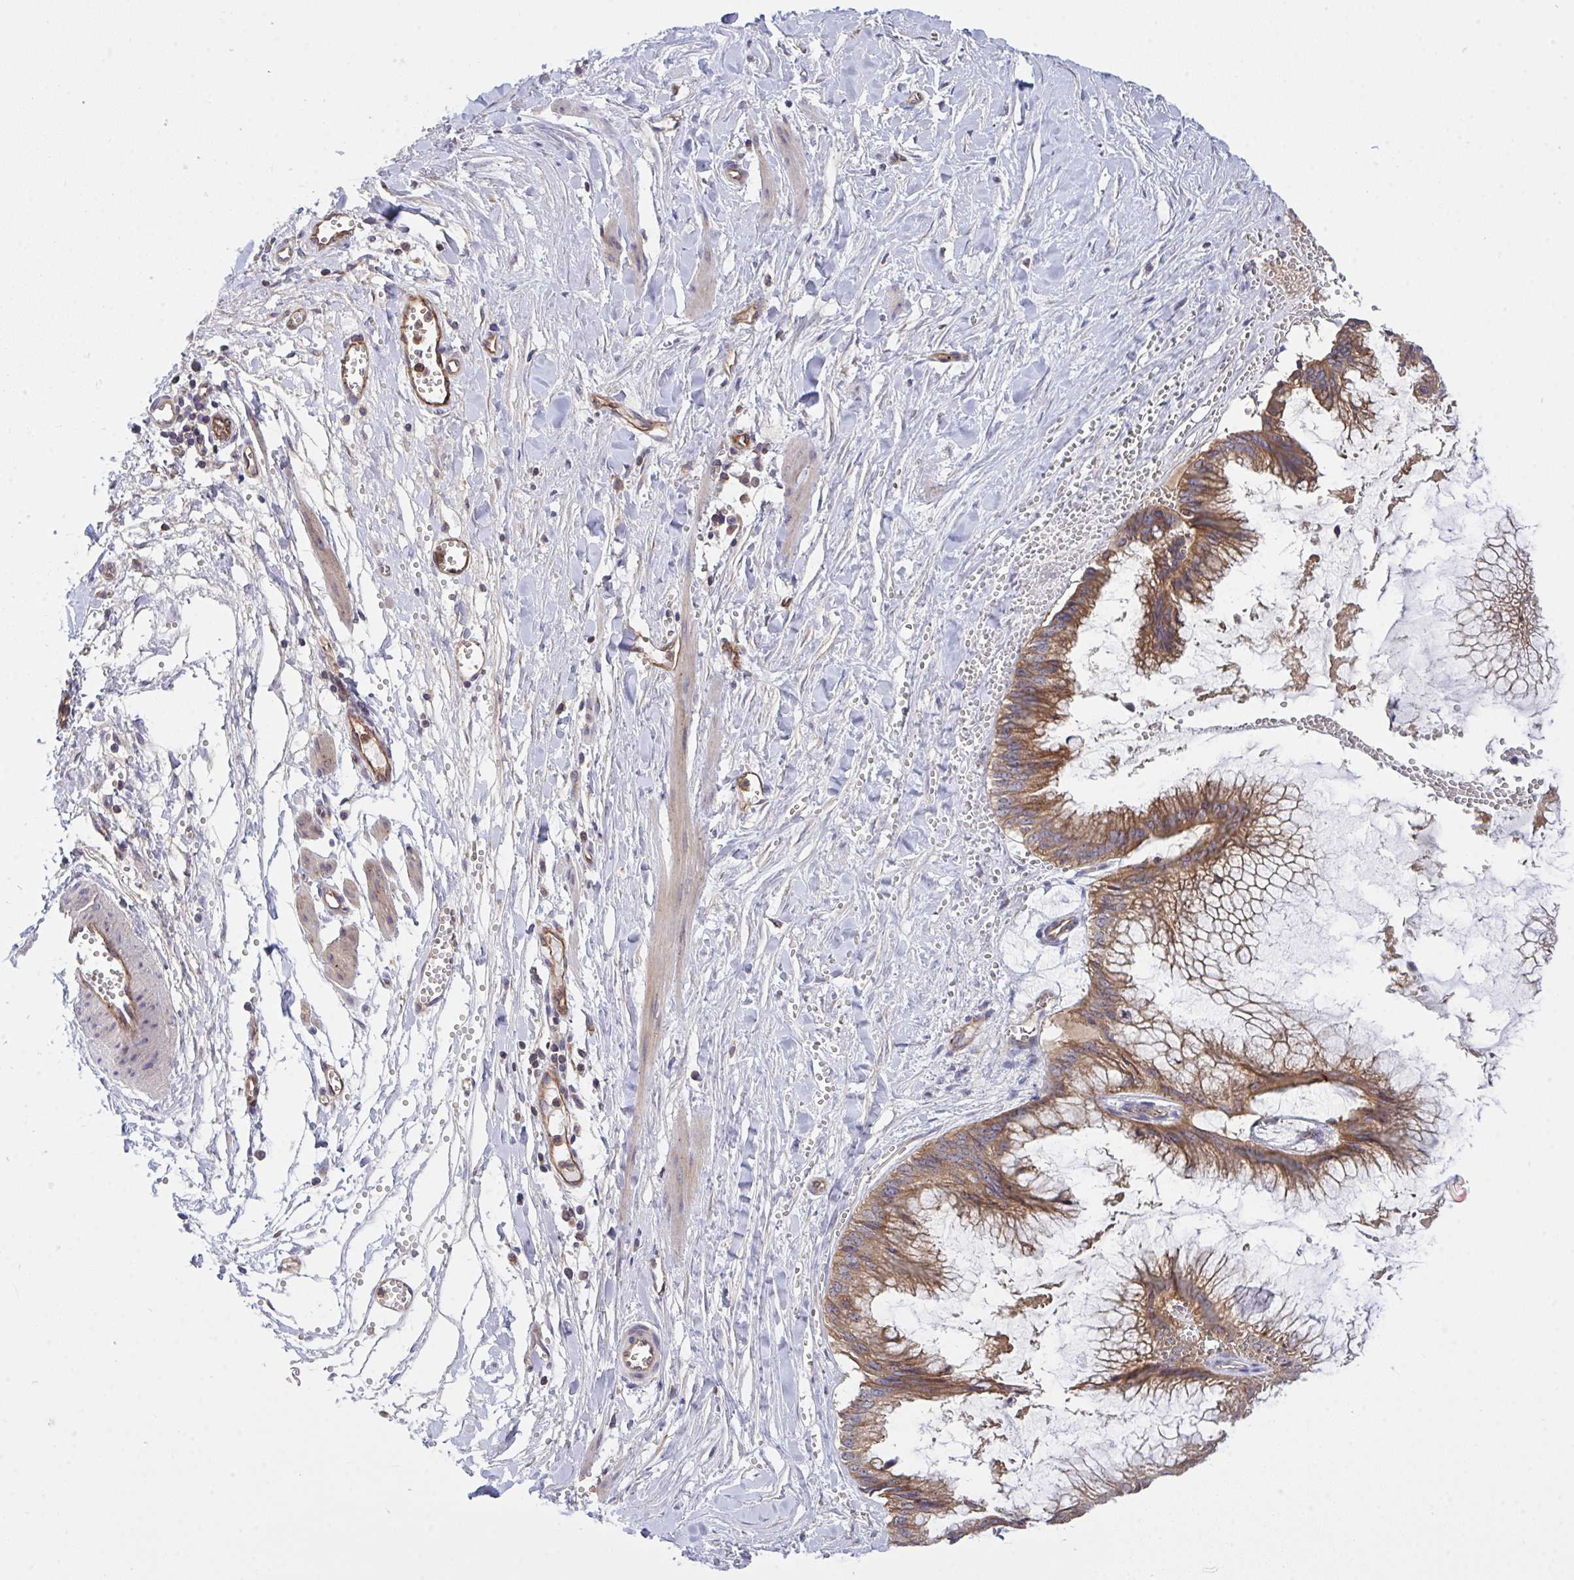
{"staining": {"intensity": "moderate", "quantity": ">75%", "location": "cytoplasmic/membranous"}, "tissue": "ovarian cancer", "cell_type": "Tumor cells", "image_type": "cancer", "snomed": [{"axis": "morphology", "description": "Cystadenocarcinoma, mucinous, NOS"}, {"axis": "topography", "description": "Ovary"}], "caption": "Immunohistochemistry (IHC) micrograph of neoplastic tissue: human ovarian cancer (mucinous cystadenocarcinoma) stained using immunohistochemistry (IHC) shows medium levels of moderate protein expression localized specifically in the cytoplasmic/membranous of tumor cells, appearing as a cytoplasmic/membranous brown color.", "gene": "C4orf36", "patient": {"sex": "female", "age": 44}}